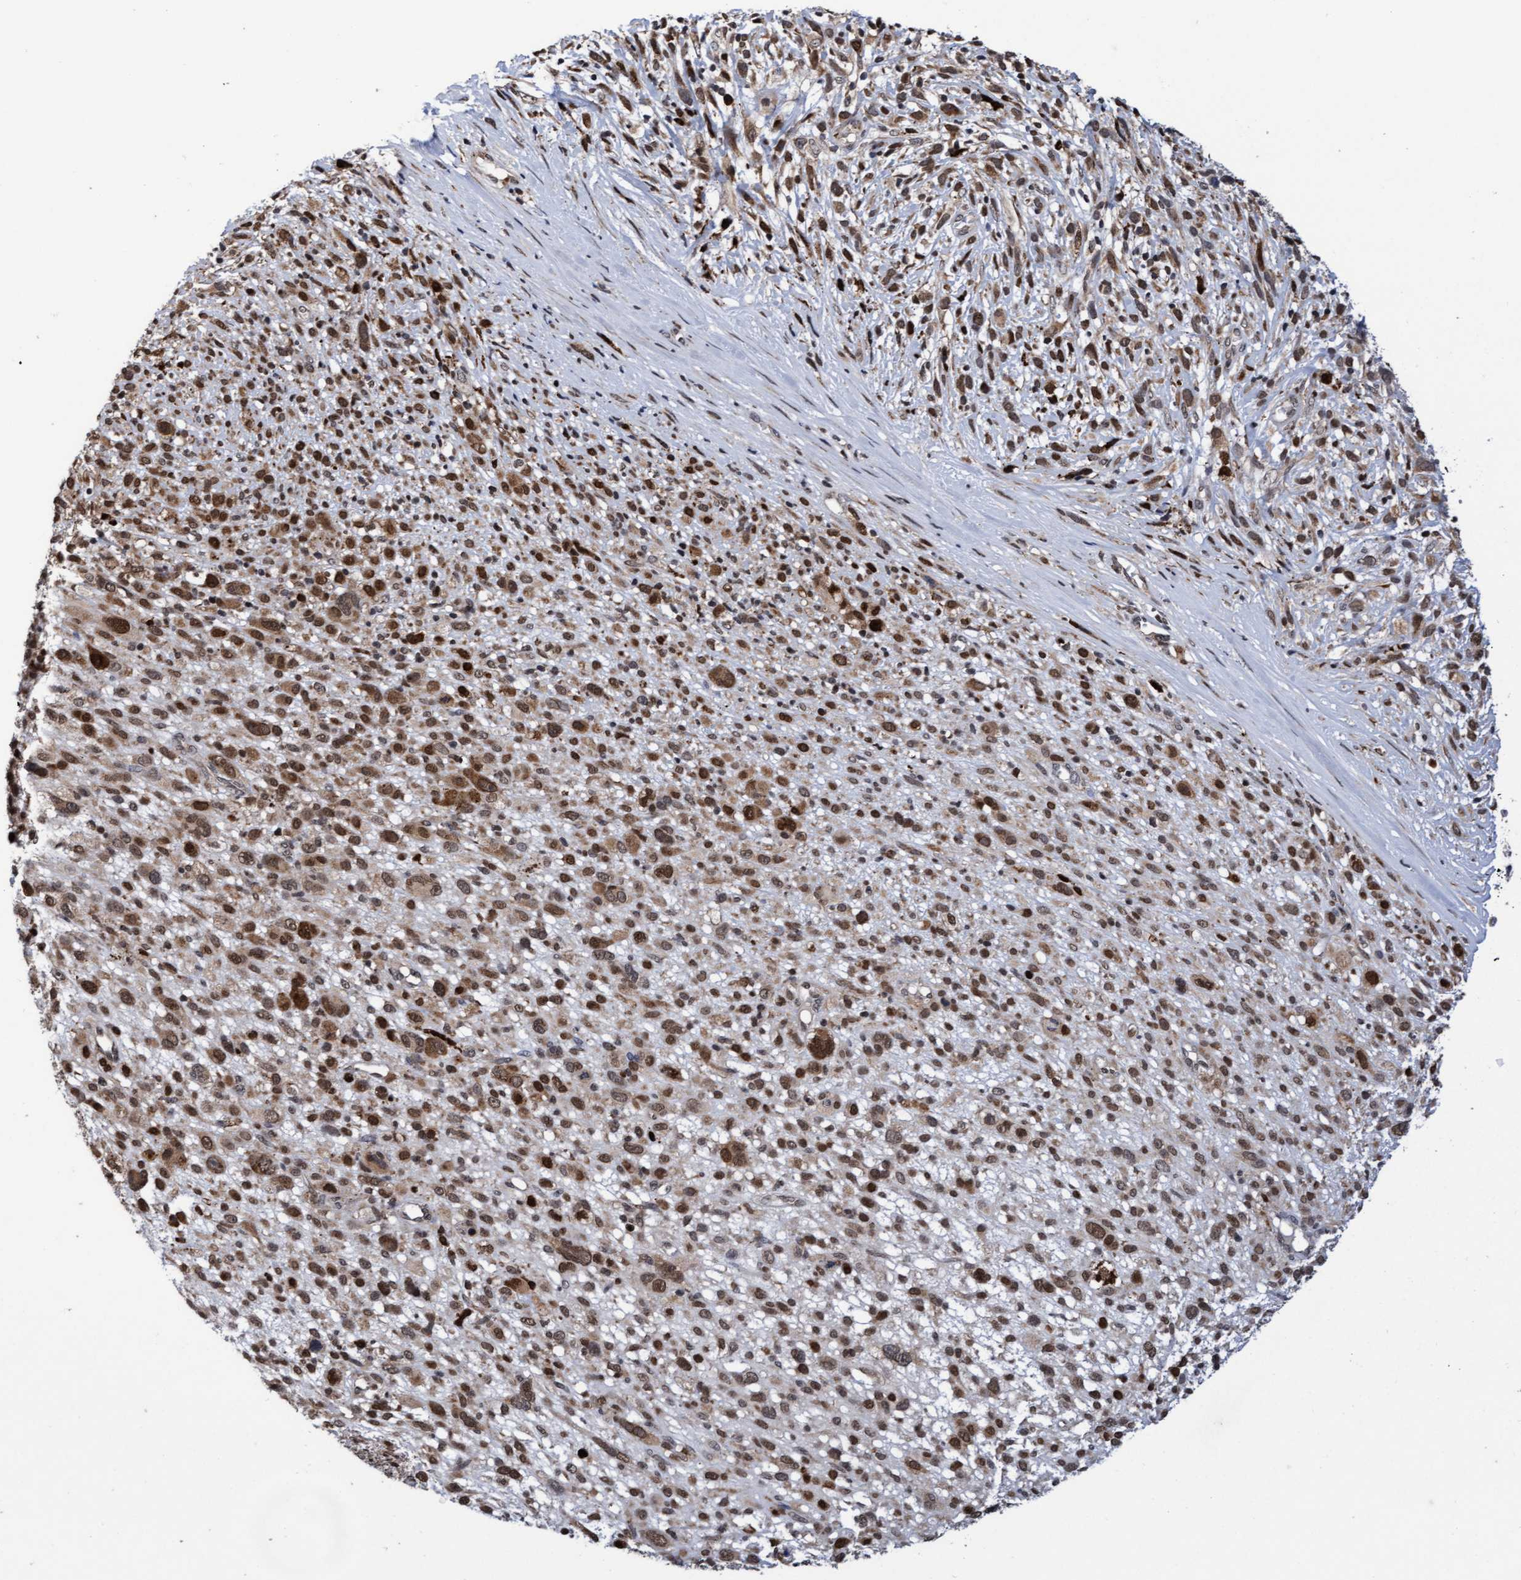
{"staining": {"intensity": "moderate", "quantity": ">75%", "location": "cytoplasmic/membranous,nuclear"}, "tissue": "melanoma", "cell_type": "Tumor cells", "image_type": "cancer", "snomed": [{"axis": "morphology", "description": "Malignant melanoma, NOS"}, {"axis": "topography", "description": "Skin"}], "caption": "Immunohistochemical staining of malignant melanoma reveals medium levels of moderate cytoplasmic/membranous and nuclear expression in about >75% of tumor cells.", "gene": "TANC2", "patient": {"sex": "female", "age": 55}}